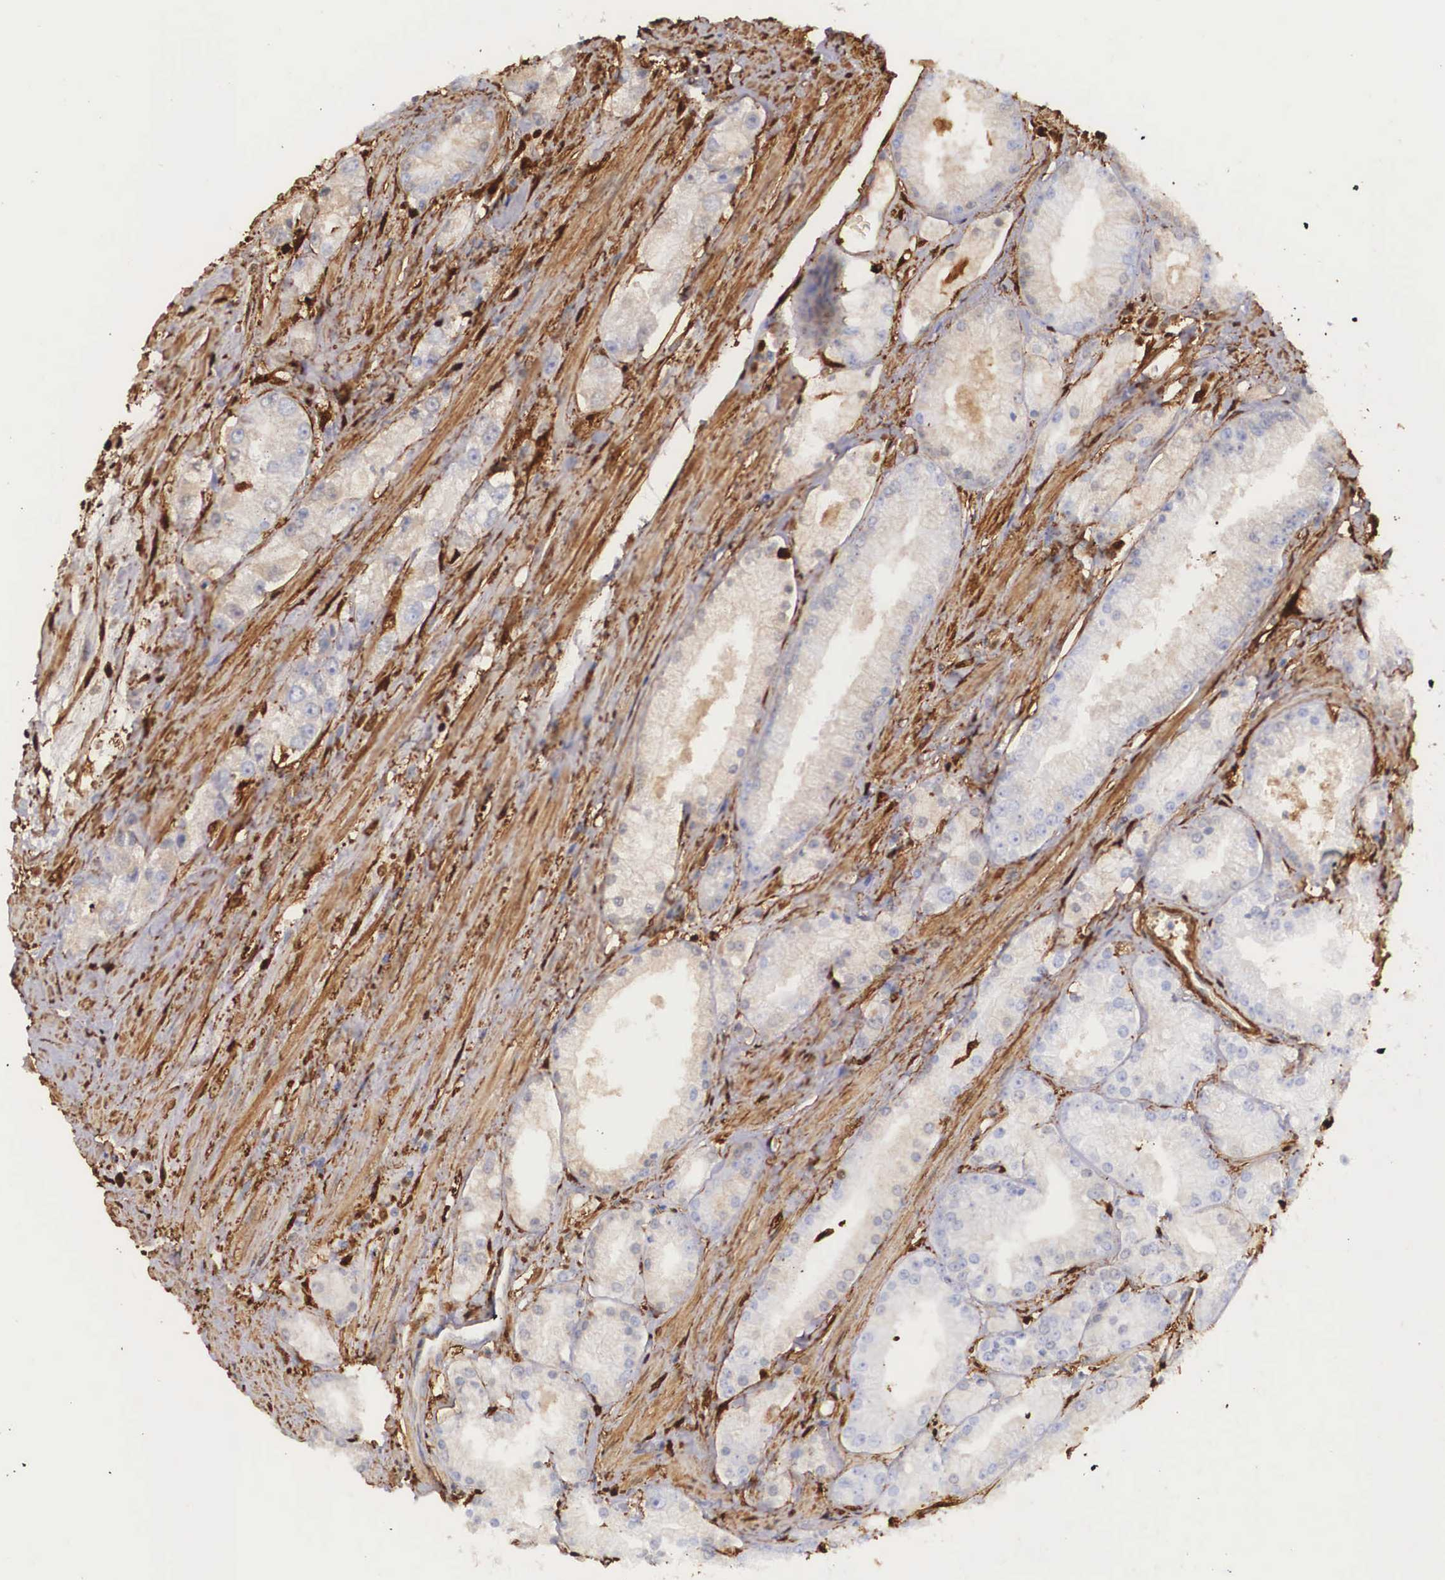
{"staining": {"intensity": "negative", "quantity": "none", "location": "none"}, "tissue": "prostate cancer", "cell_type": "Tumor cells", "image_type": "cancer", "snomed": [{"axis": "morphology", "description": "Adenocarcinoma, Medium grade"}, {"axis": "topography", "description": "Prostate"}], "caption": "The IHC micrograph has no significant positivity in tumor cells of medium-grade adenocarcinoma (prostate) tissue.", "gene": "LGALS1", "patient": {"sex": "male", "age": 72}}